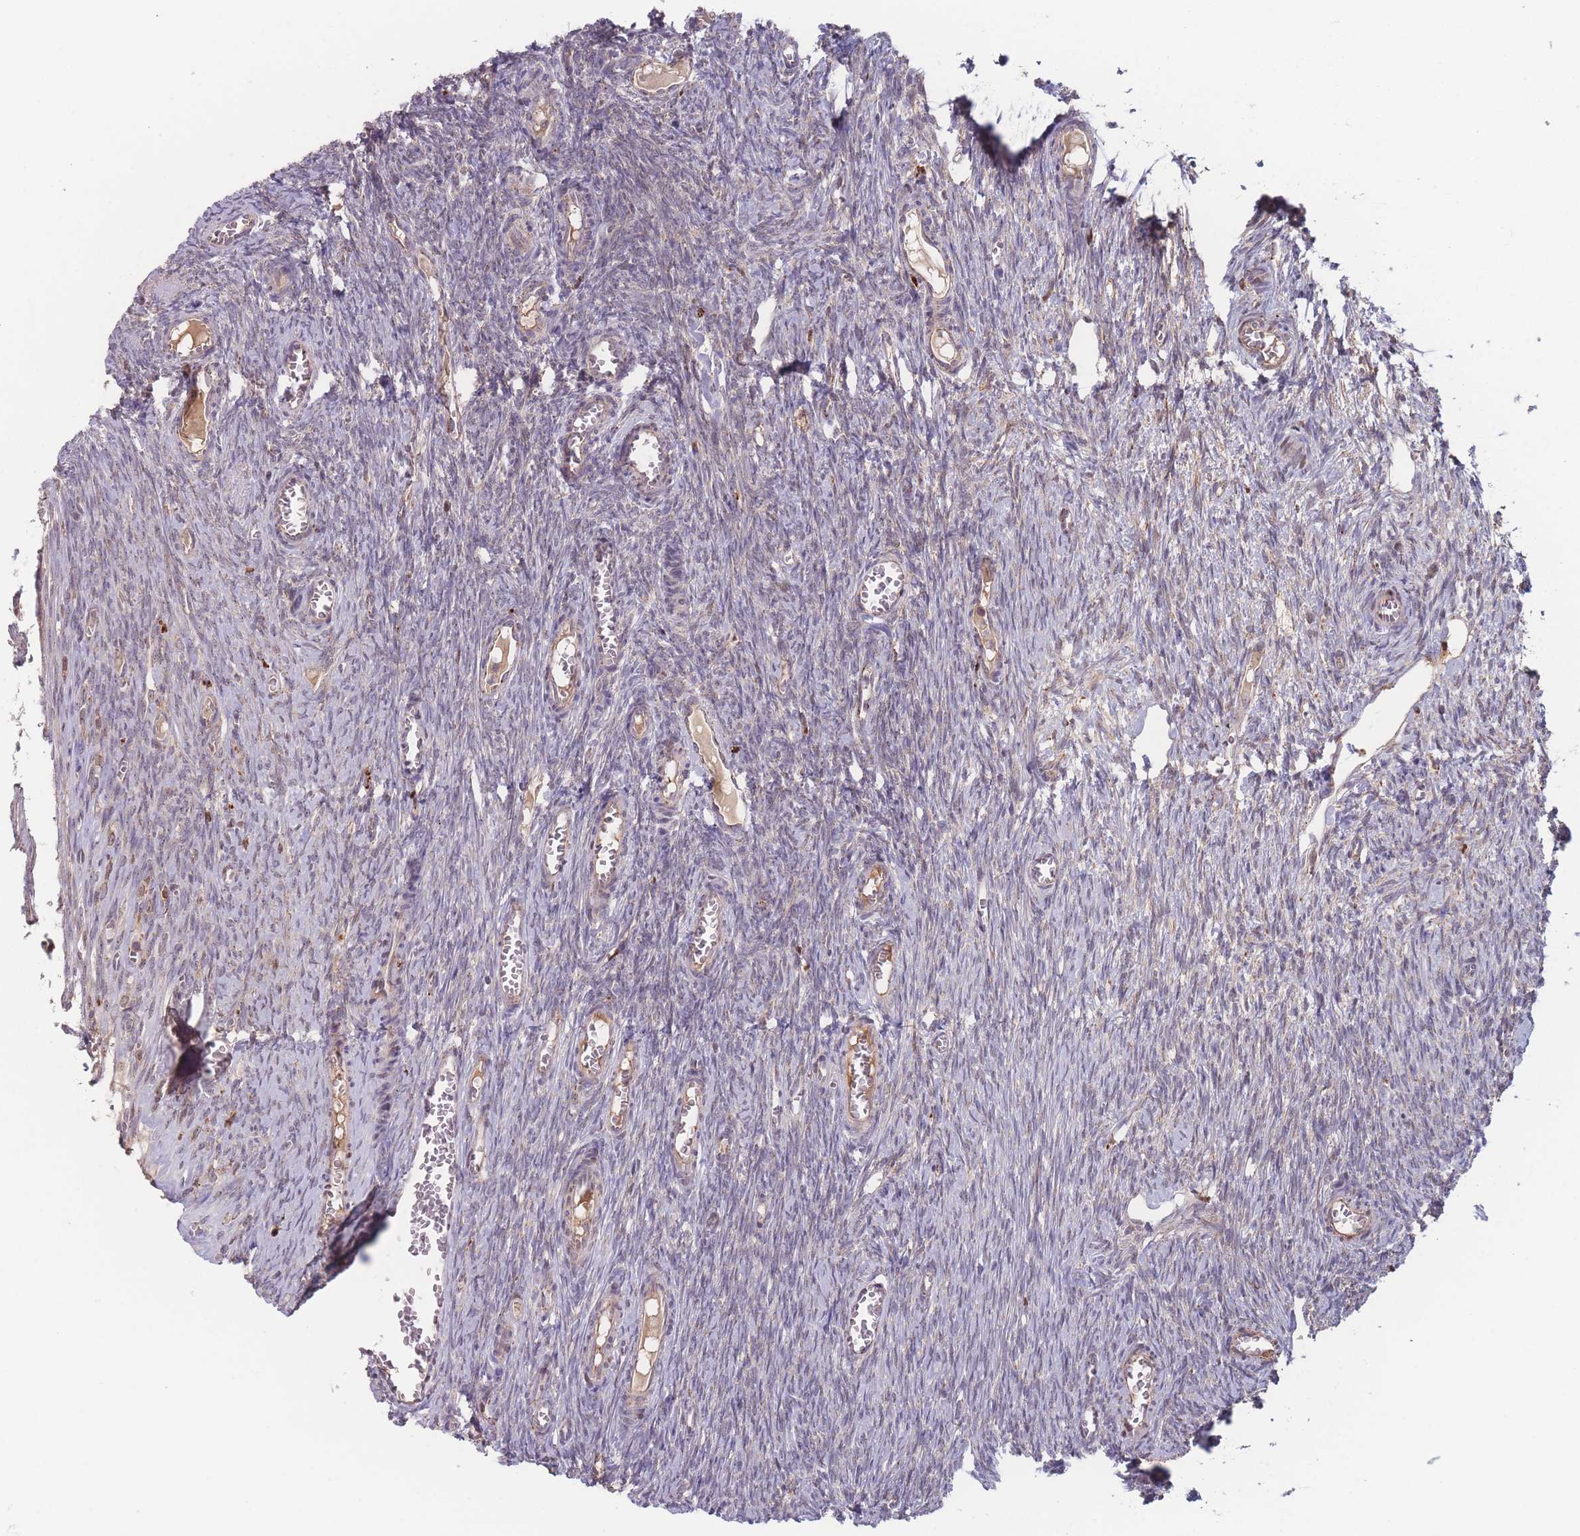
{"staining": {"intensity": "weak", "quantity": "<25%", "location": "nuclear"}, "tissue": "ovary", "cell_type": "Ovarian stroma cells", "image_type": "normal", "snomed": [{"axis": "morphology", "description": "Normal tissue, NOS"}, {"axis": "topography", "description": "Ovary"}], "caption": "DAB immunohistochemical staining of normal human ovary displays no significant staining in ovarian stroma cells. The staining was performed using DAB (3,3'-diaminobenzidine) to visualize the protein expression in brown, while the nuclei were stained in blue with hematoxylin (Magnification: 20x).", "gene": "TMEM232", "patient": {"sex": "female", "age": 44}}